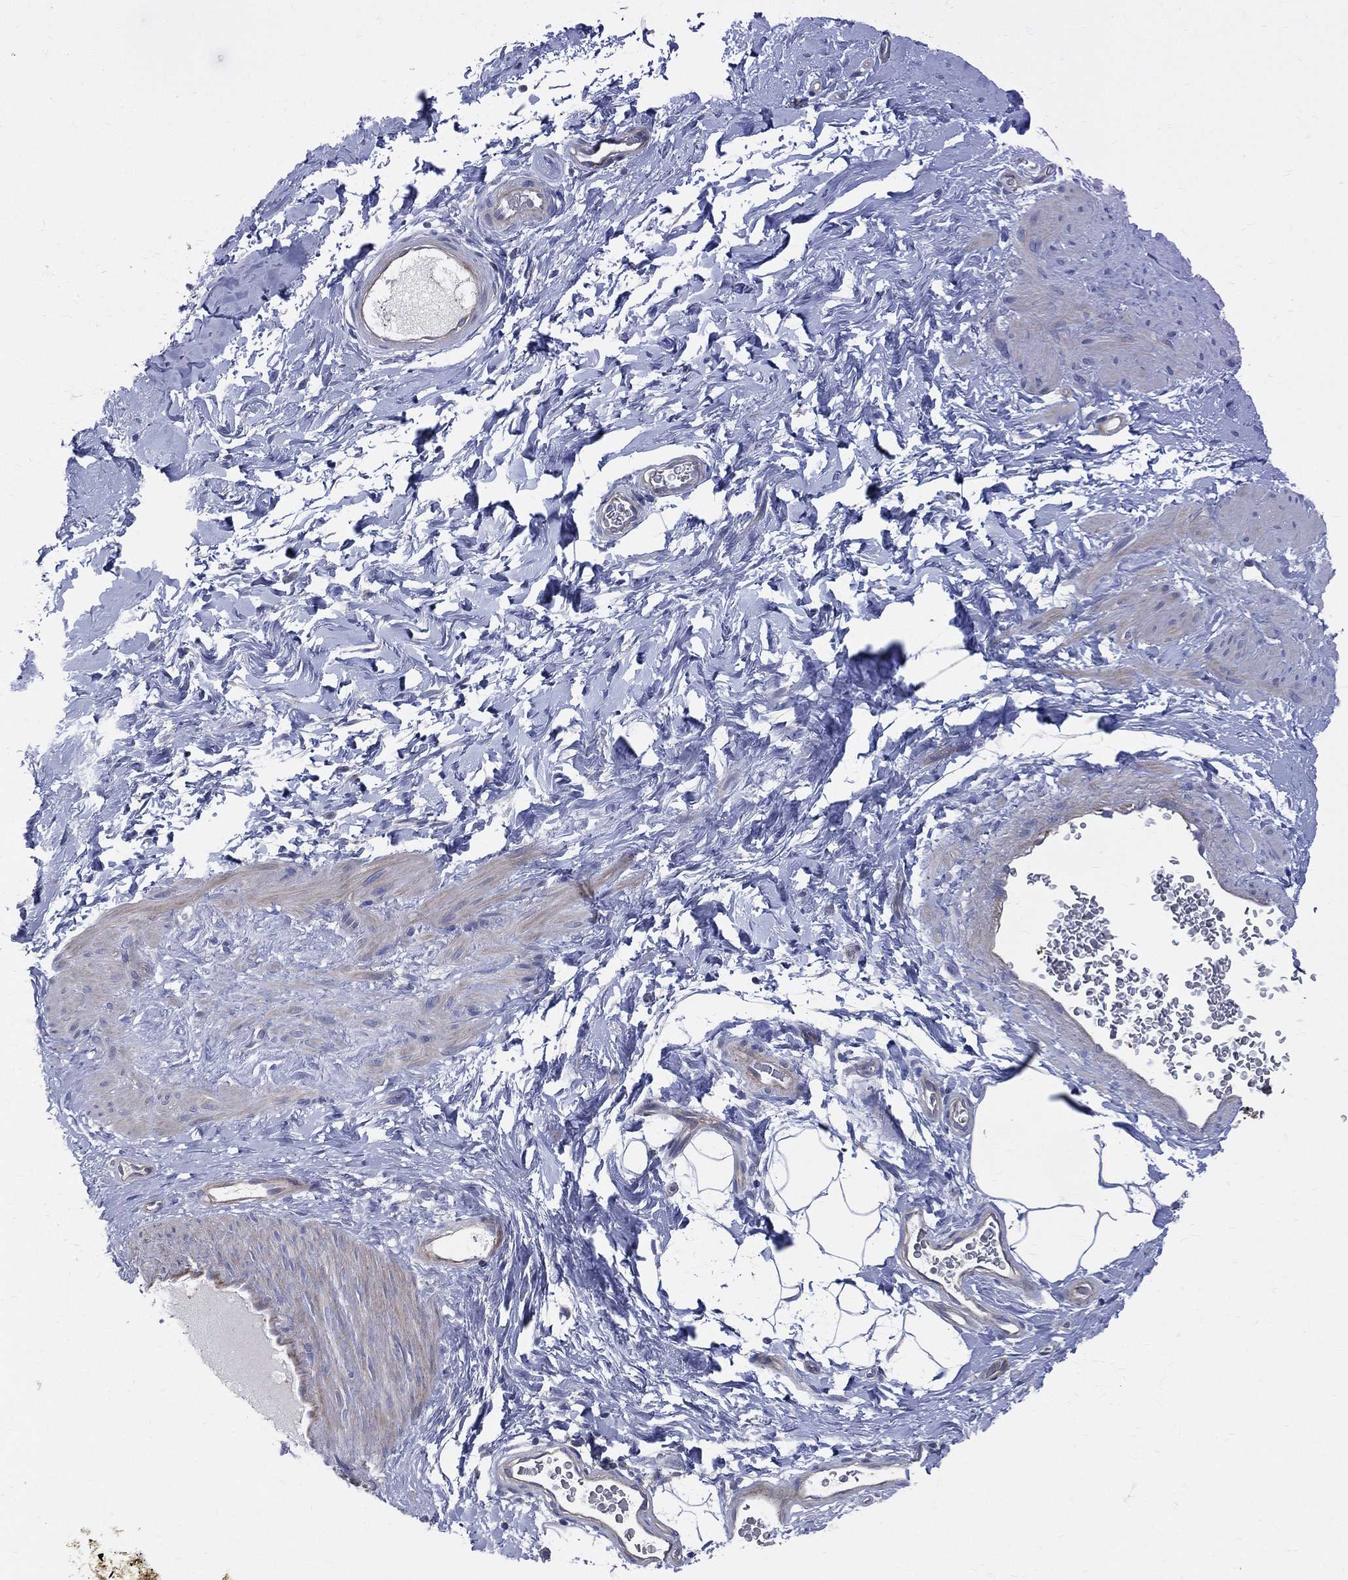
{"staining": {"intensity": "negative", "quantity": "none", "location": "none"}, "tissue": "soft tissue", "cell_type": "Fibroblasts", "image_type": "normal", "snomed": [{"axis": "morphology", "description": "Normal tissue, NOS"}, {"axis": "topography", "description": "Soft tissue"}, {"axis": "topography", "description": "Vascular tissue"}], "caption": "Soft tissue stained for a protein using immunohistochemistry (IHC) displays no positivity fibroblasts.", "gene": "POMZP3", "patient": {"sex": "male", "age": 41}}